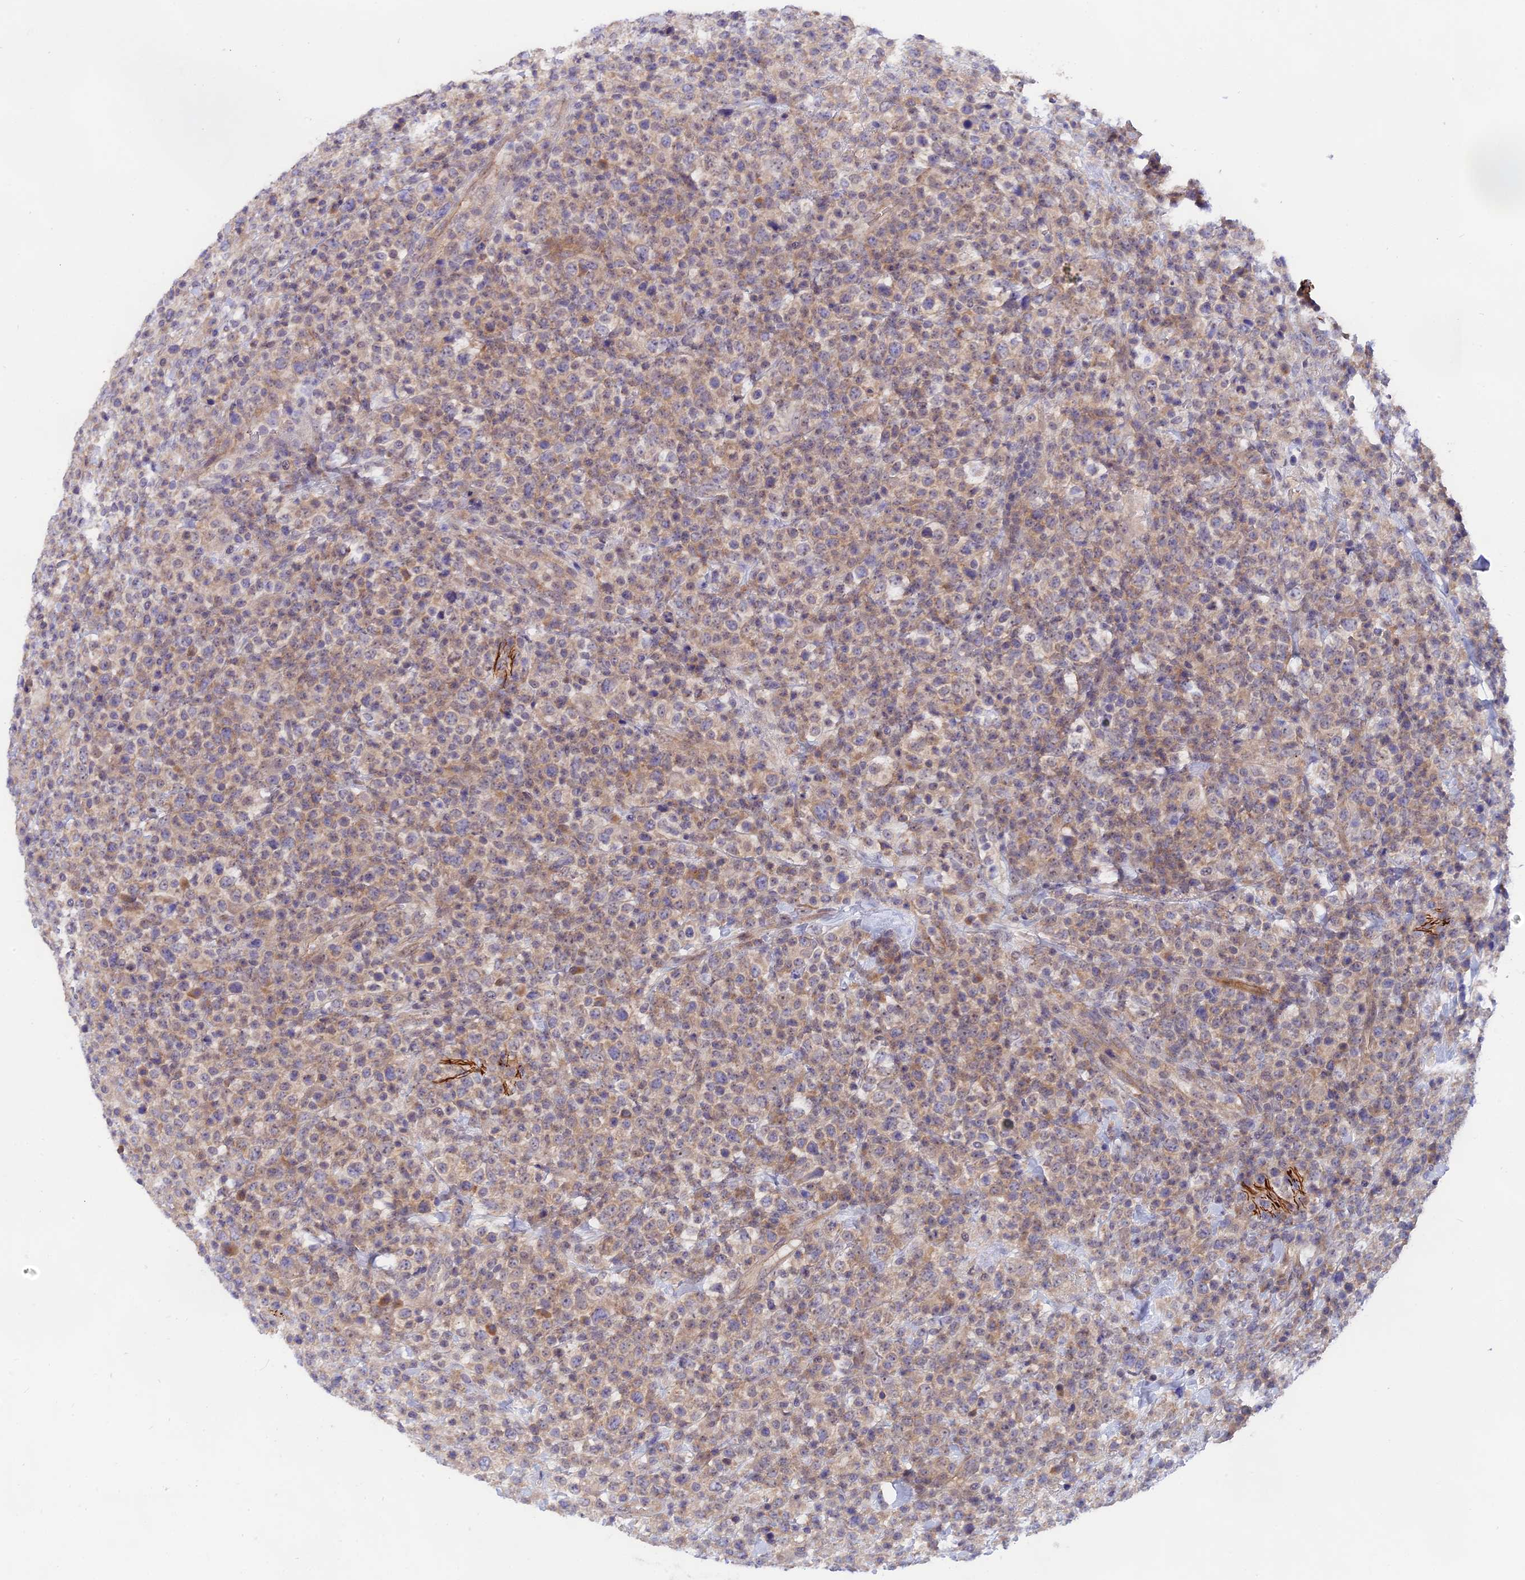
{"staining": {"intensity": "weak", "quantity": ">75%", "location": "cytoplasmic/membranous"}, "tissue": "lymphoma", "cell_type": "Tumor cells", "image_type": "cancer", "snomed": [{"axis": "morphology", "description": "Malignant lymphoma, non-Hodgkin's type, High grade"}, {"axis": "topography", "description": "Colon"}], "caption": "A photomicrograph of human high-grade malignant lymphoma, non-Hodgkin's type stained for a protein exhibits weak cytoplasmic/membranous brown staining in tumor cells.", "gene": "TENT4B", "patient": {"sex": "female", "age": 53}}